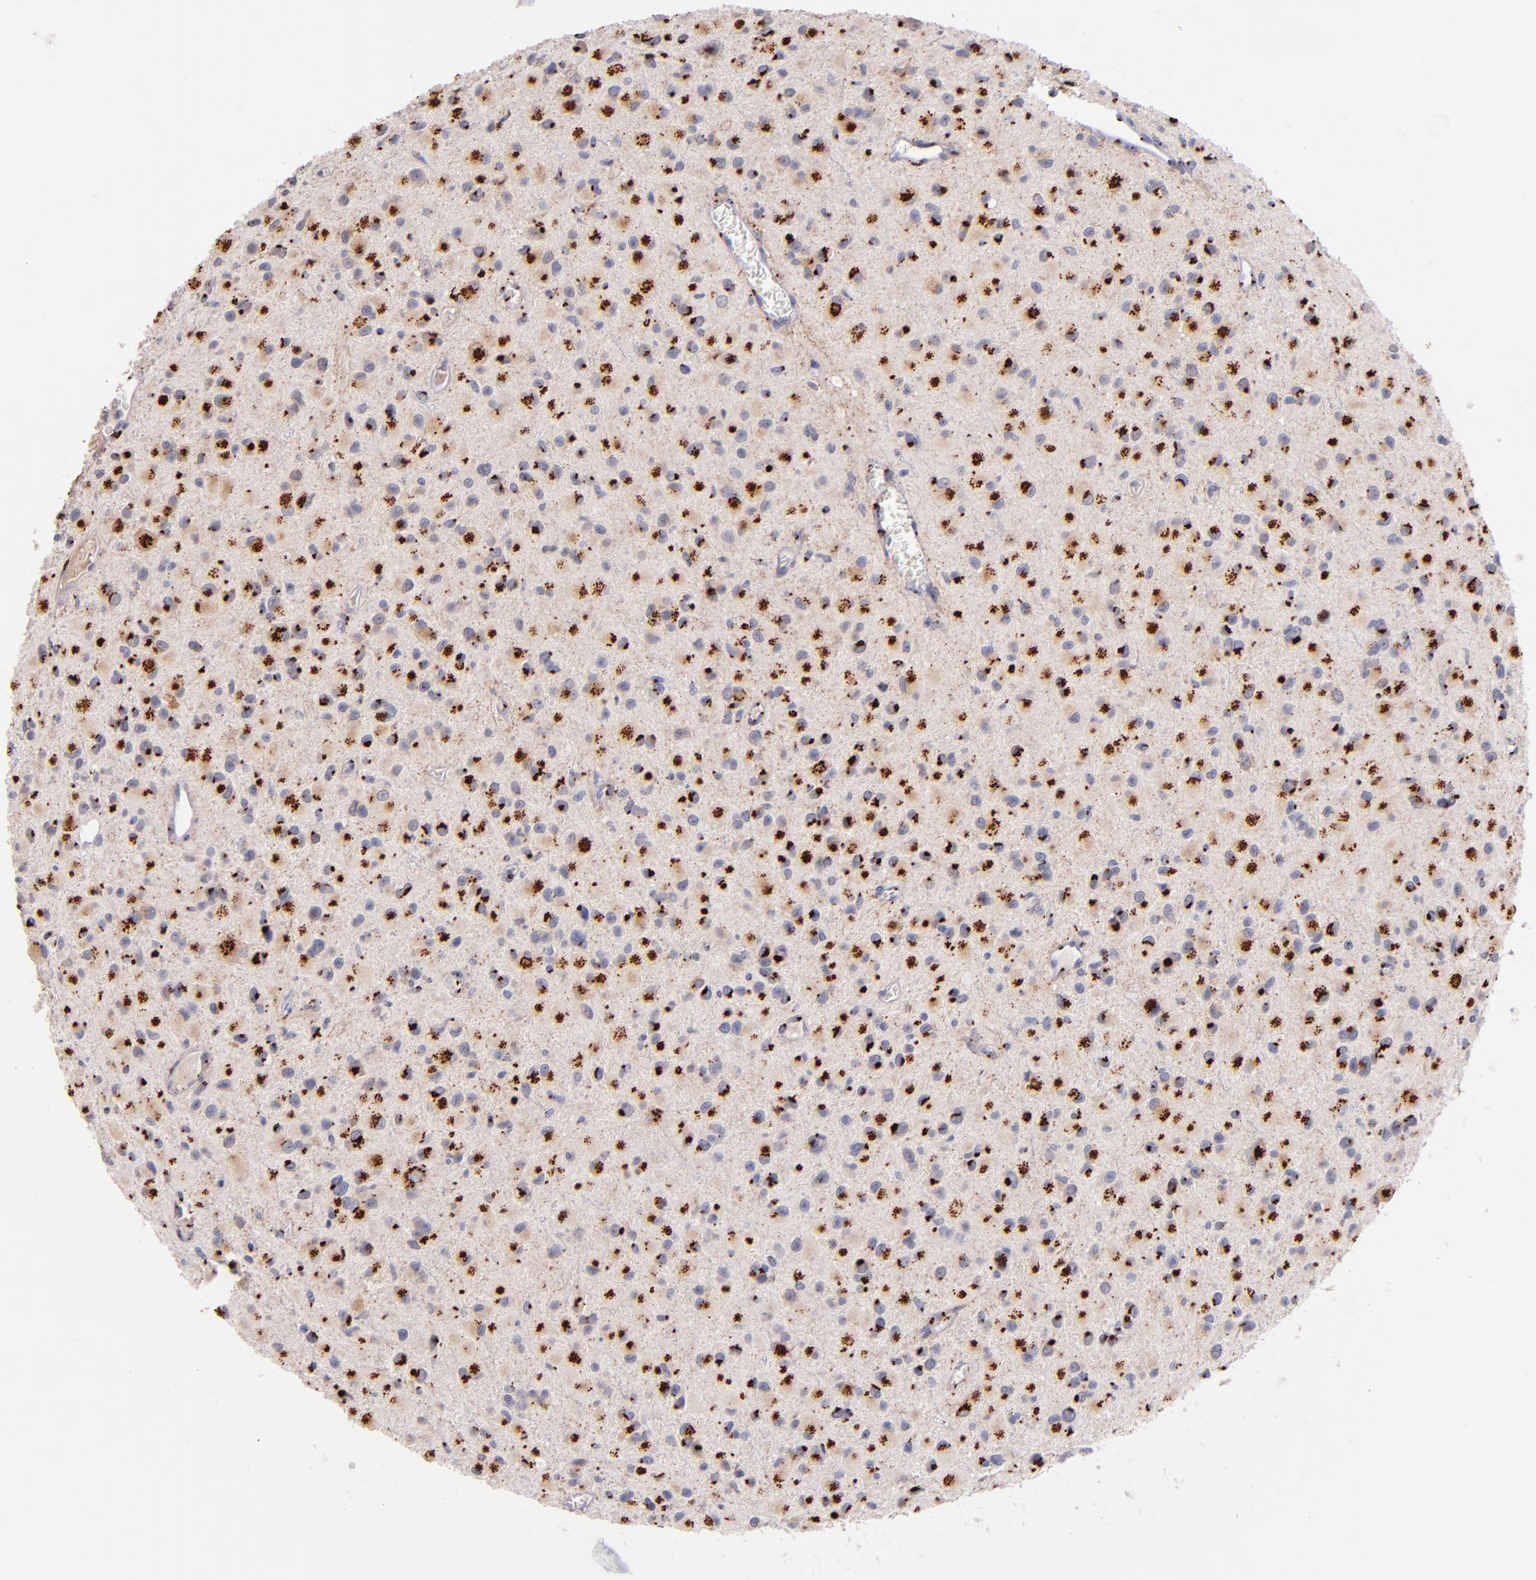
{"staining": {"intensity": "strong", "quantity": "25%-75%", "location": "cytoplasmic/membranous"}, "tissue": "glioma", "cell_type": "Tumor cells", "image_type": "cancer", "snomed": [{"axis": "morphology", "description": "Glioma, malignant, Low grade"}, {"axis": "topography", "description": "Brain"}], "caption": "Glioma stained with a brown dye reveals strong cytoplasmic/membranous positive positivity in about 25%-75% of tumor cells.", "gene": "GOLIM4", "patient": {"sex": "male", "age": 42}}